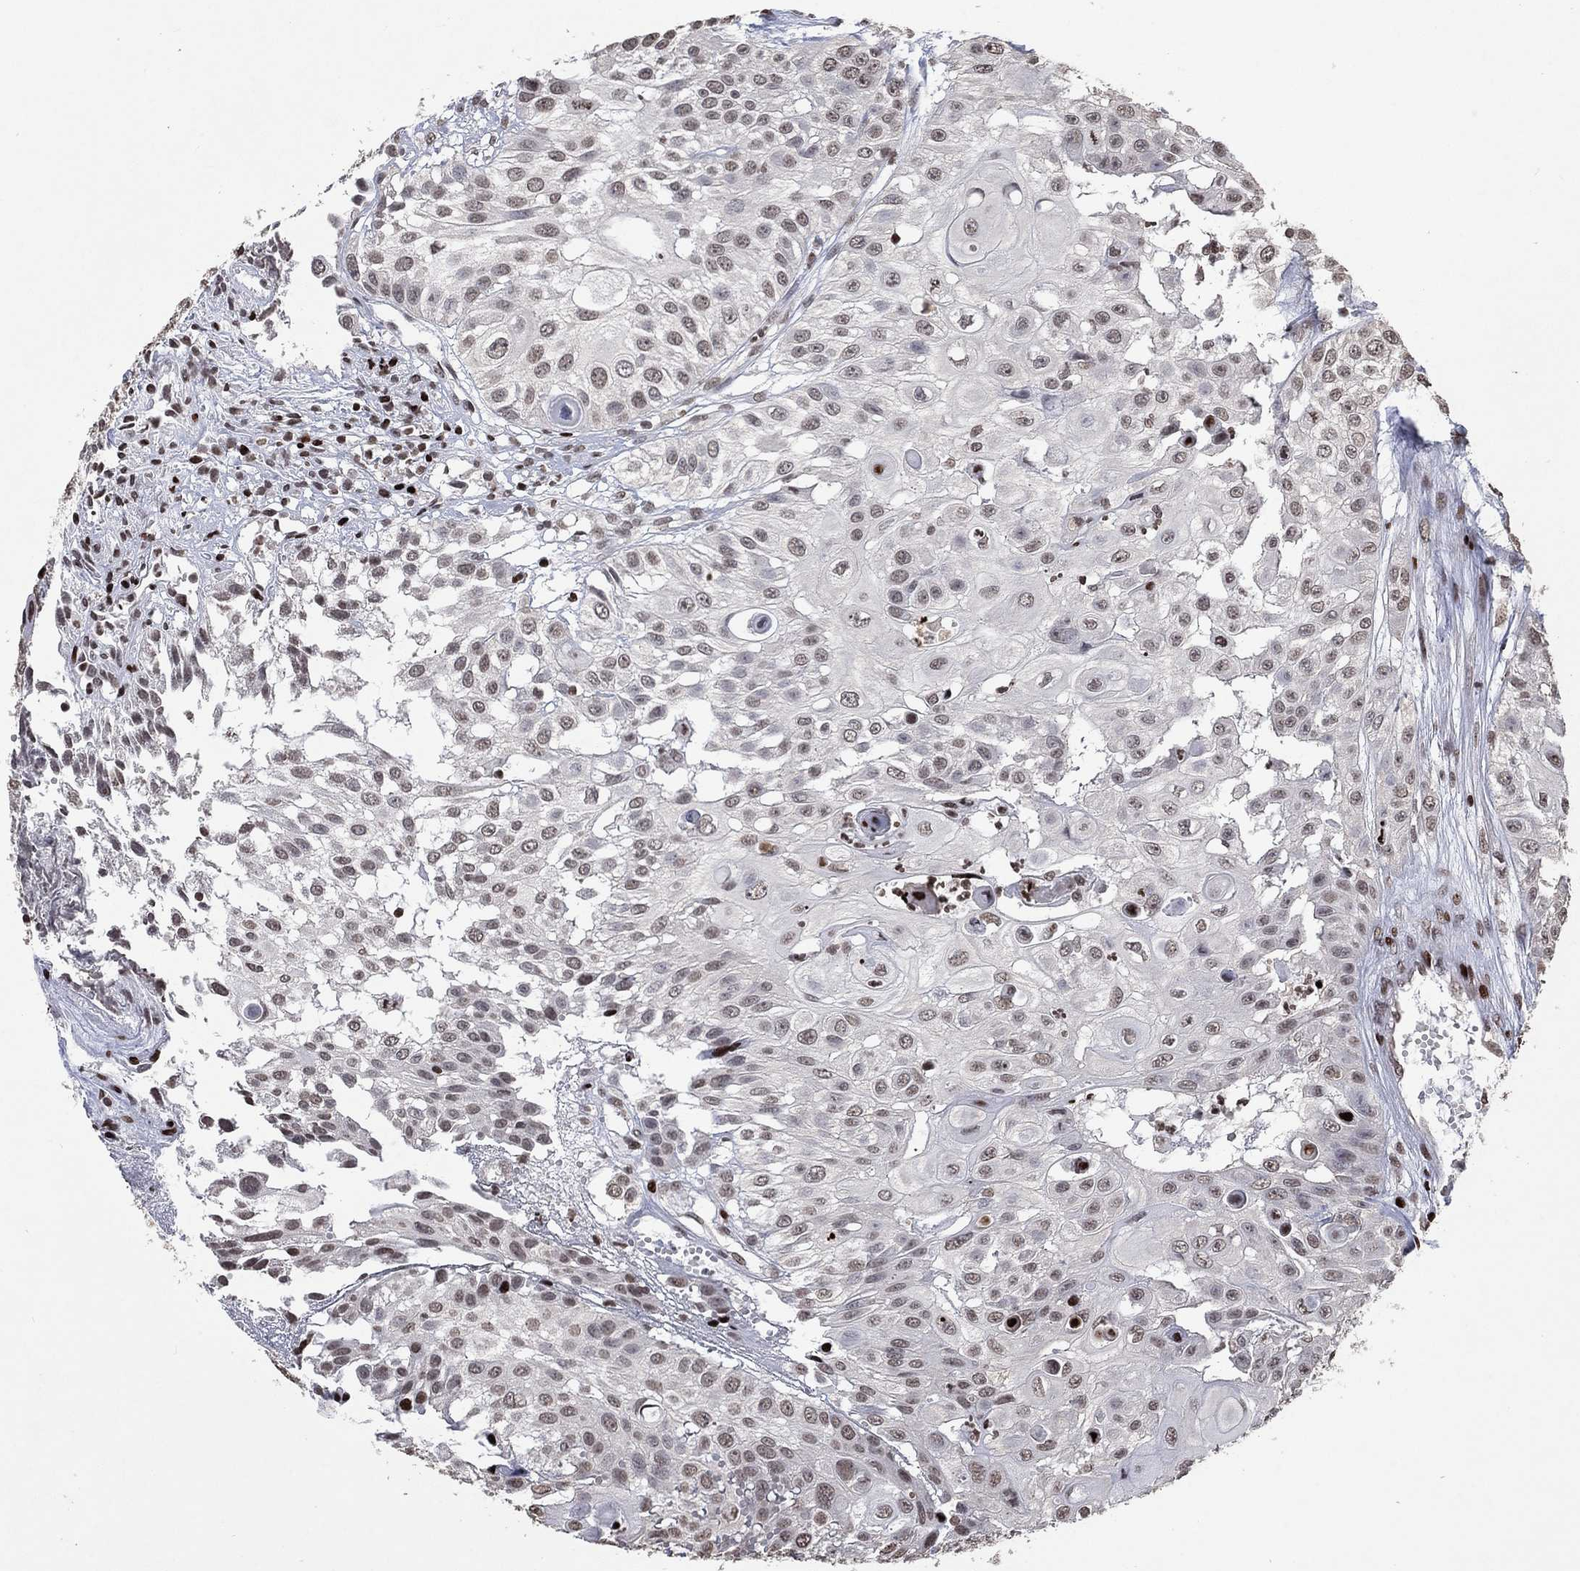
{"staining": {"intensity": "weak", "quantity": "<25%", "location": "nuclear"}, "tissue": "urothelial cancer", "cell_type": "Tumor cells", "image_type": "cancer", "snomed": [{"axis": "morphology", "description": "Urothelial carcinoma, High grade"}, {"axis": "topography", "description": "Urinary bladder"}], "caption": "Human urothelial carcinoma (high-grade) stained for a protein using immunohistochemistry demonstrates no staining in tumor cells.", "gene": "SRSF3", "patient": {"sex": "female", "age": 79}}